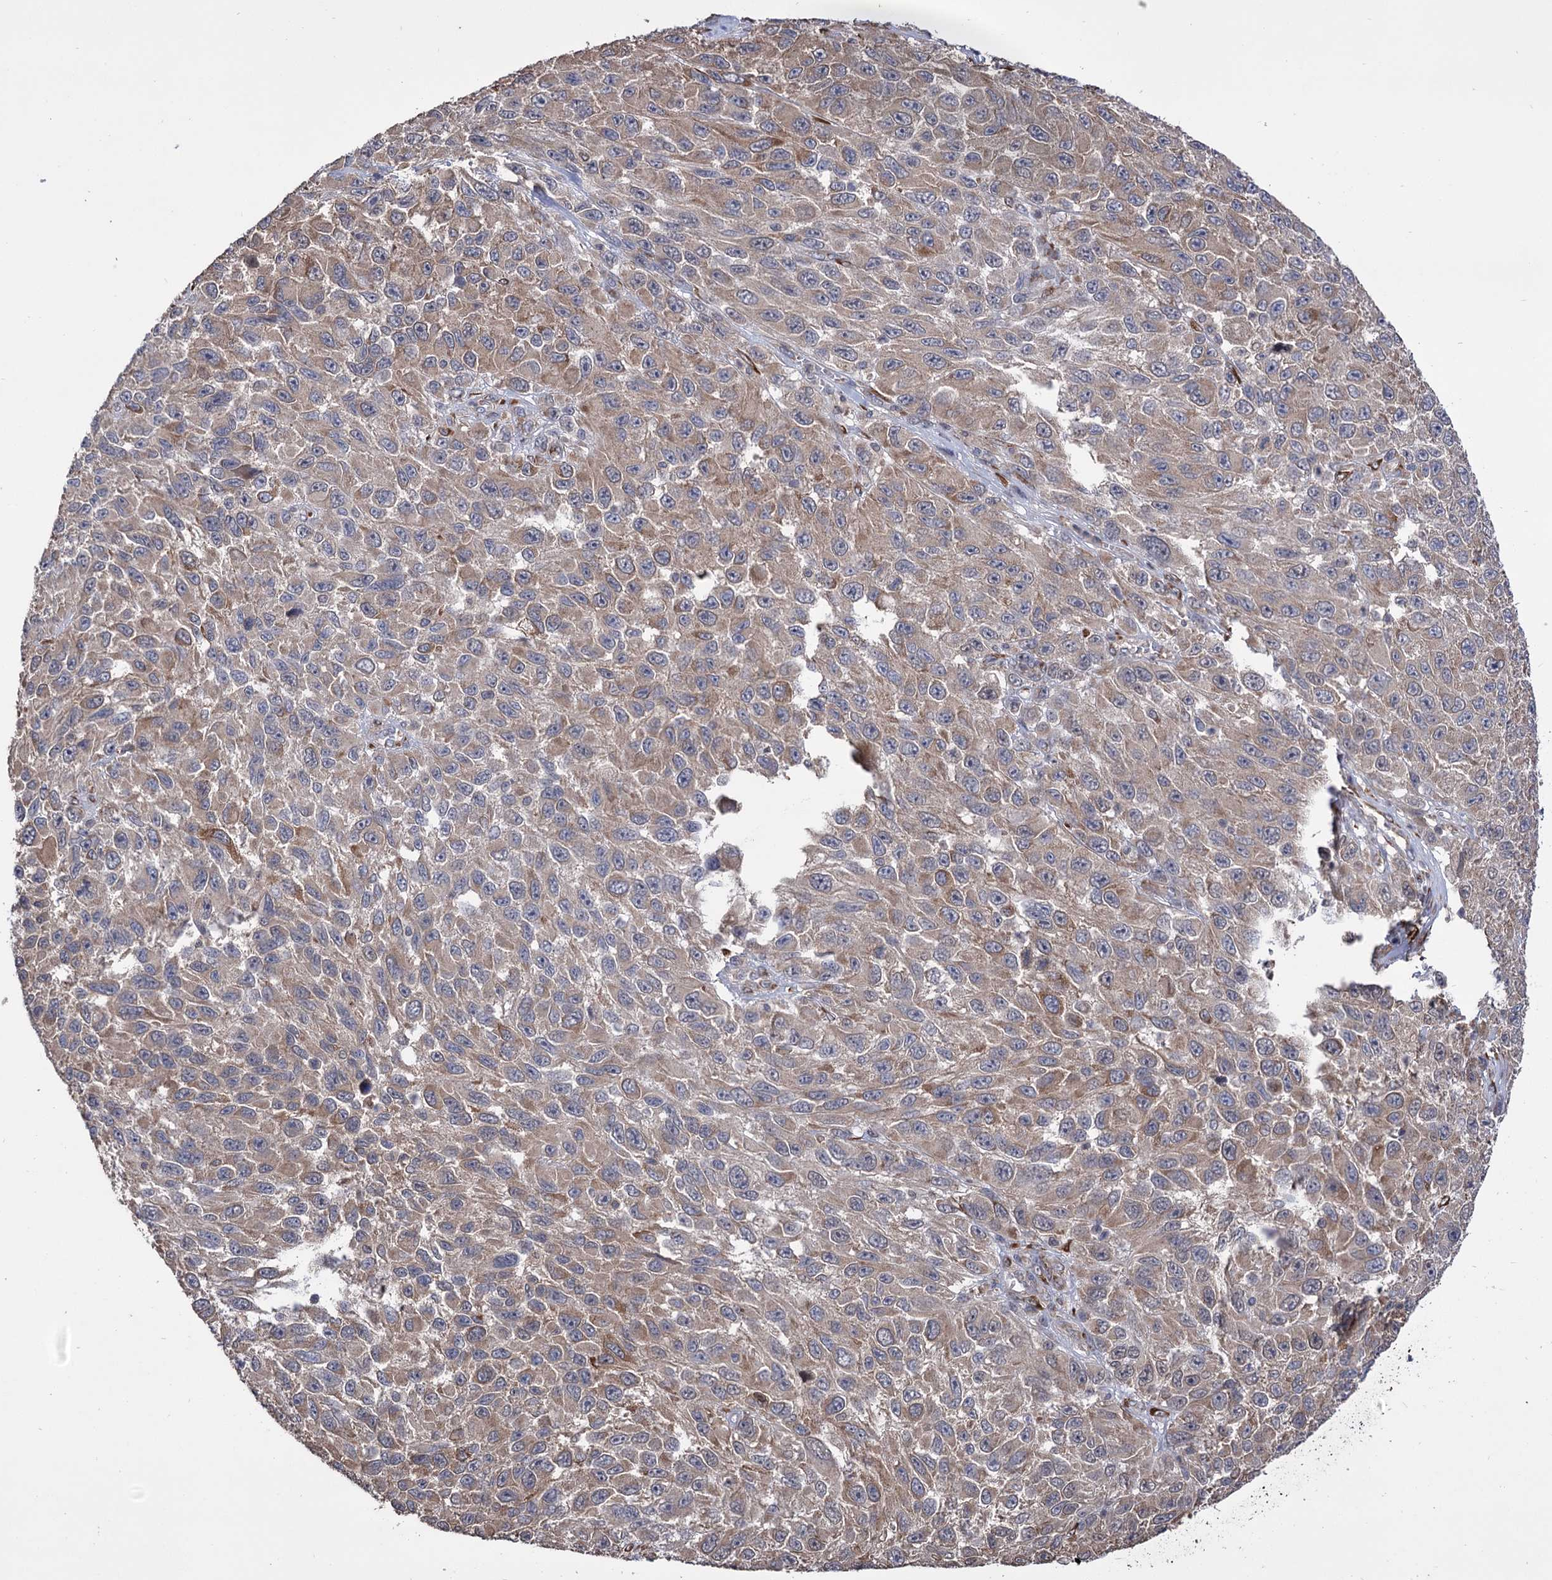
{"staining": {"intensity": "weak", "quantity": "25%-75%", "location": "cytoplasmic/membranous"}, "tissue": "melanoma", "cell_type": "Tumor cells", "image_type": "cancer", "snomed": [{"axis": "morphology", "description": "Normal tissue, NOS"}, {"axis": "morphology", "description": "Malignant melanoma, NOS"}, {"axis": "topography", "description": "Skin"}], "caption": "Tumor cells show low levels of weak cytoplasmic/membranous staining in approximately 25%-75% of cells in malignant melanoma.", "gene": "CDAN1", "patient": {"sex": "female", "age": 96}}